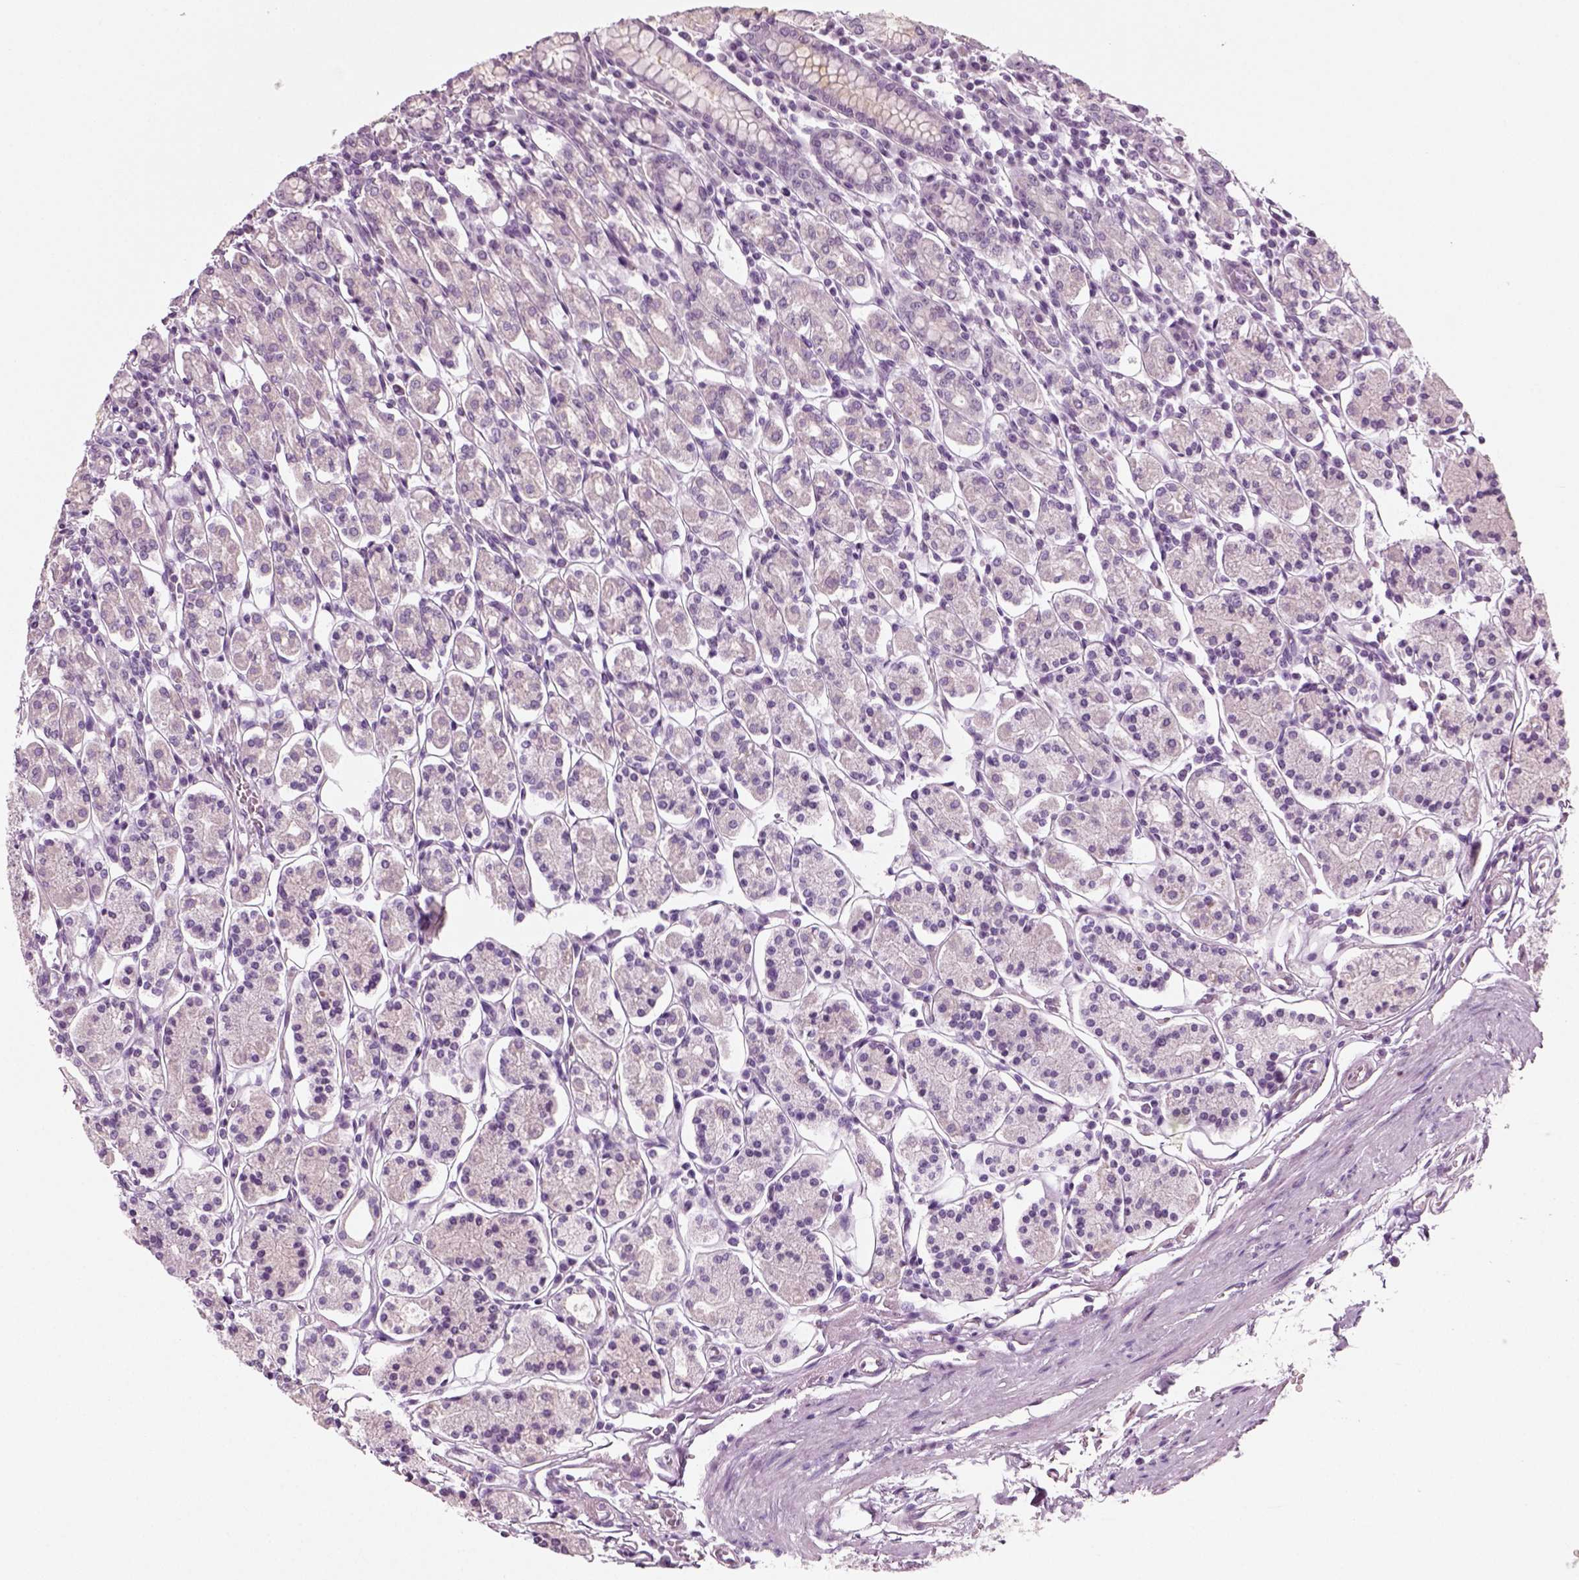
{"staining": {"intensity": "negative", "quantity": "none", "location": "none"}, "tissue": "stomach", "cell_type": "Glandular cells", "image_type": "normal", "snomed": [{"axis": "morphology", "description": "Normal tissue, NOS"}, {"axis": "topography", "description": "Stomach, upper"}, {"axis": "topography", "description": "Stomach"}], "caption": "Benign stomach was stained to show a protein in brown. There is no significant staining in glandular cells. Nuclei are stained in blue.", "gene": "SPATA31E1", "patient": {"sex": "male", "age": 62}}